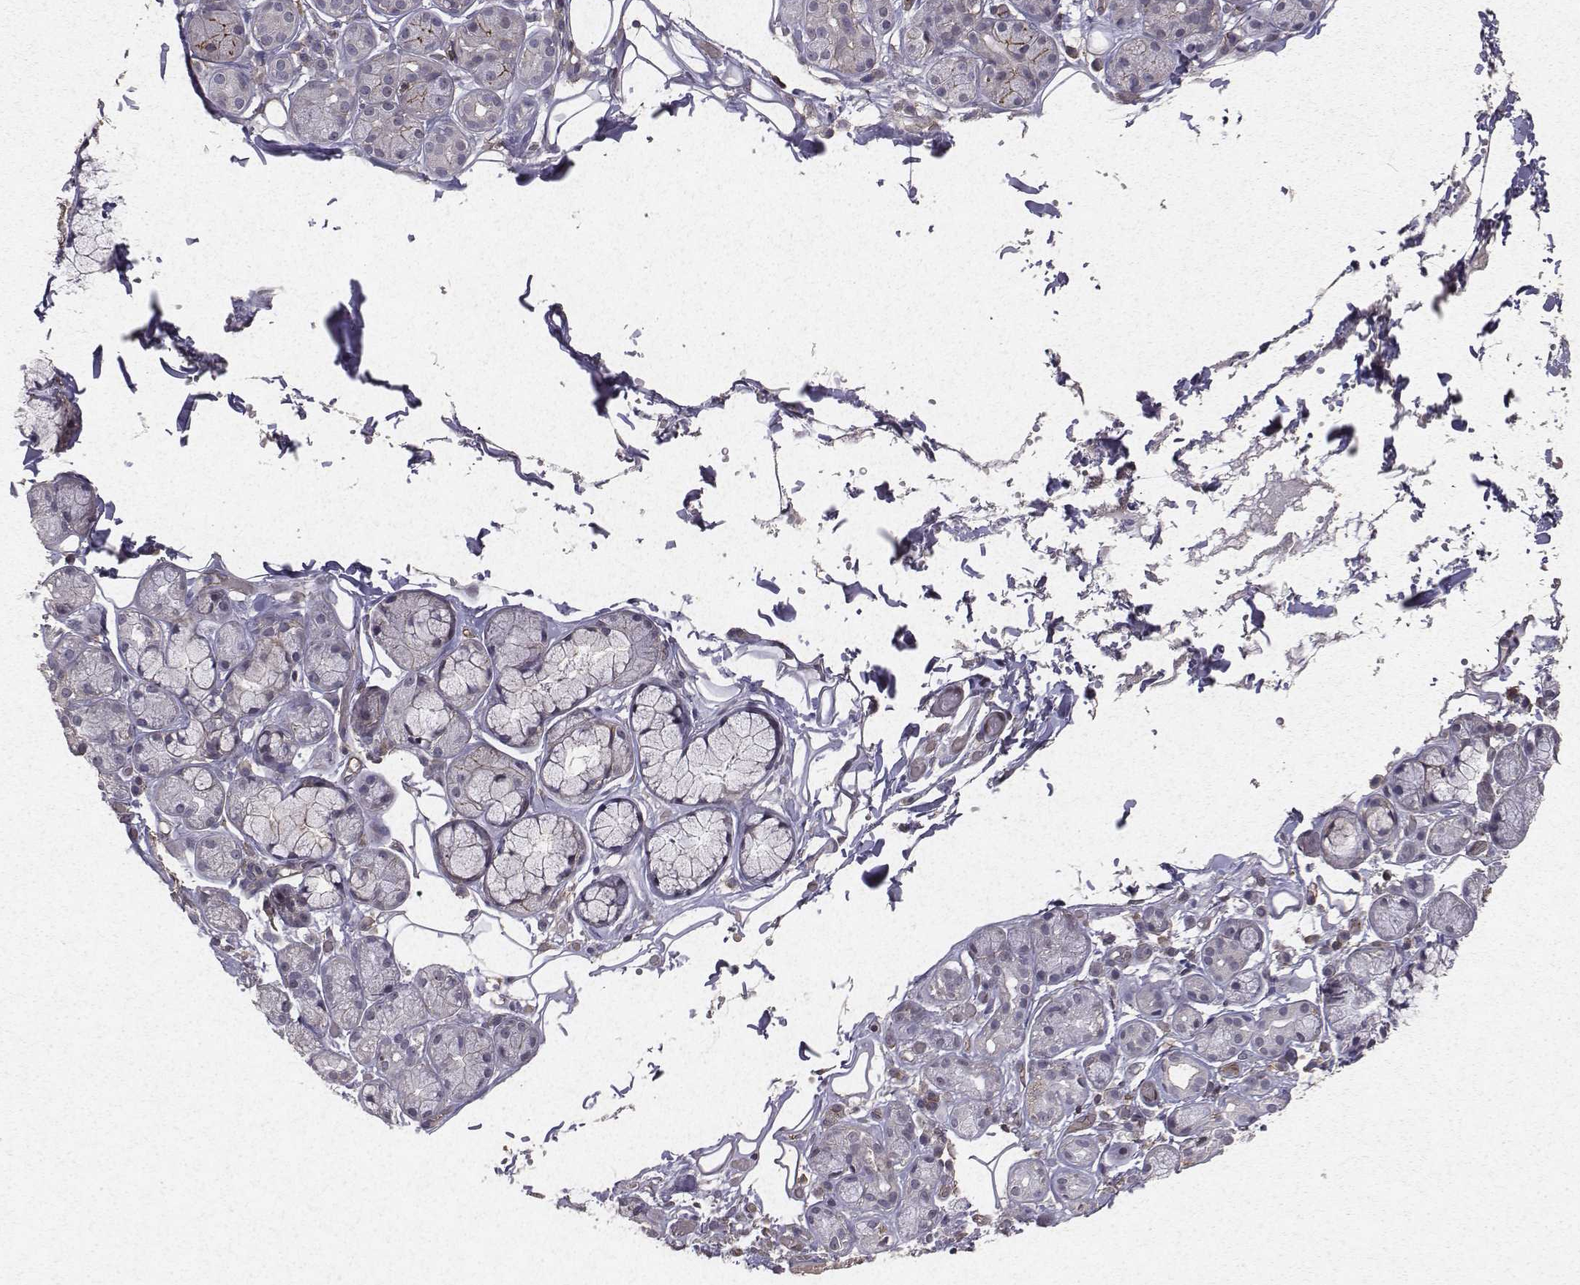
{"staining": {"intensity": "moderate", "quantity": "25%-75%", "location": "cytoplasmic/membranous"}, "tissue": "salivary gland", "cell_type": "Glandular cells", "image_type": "normal", "snomed": [{"axis": "morphology", "description": "Normal tissue, NOS"}, {"axis": "topography", "description": "Salivary gland"}, {"axis": "topography", "description": "Peripheral nerve tissue"}], "caption": "A brown stain highlights moderate cytoplasmic/membranous positivity of a protein in glandular cells of unremarkable salivary gland.", "gene": "PTPRG", "patient": {"sex": "male", "age": 71}}